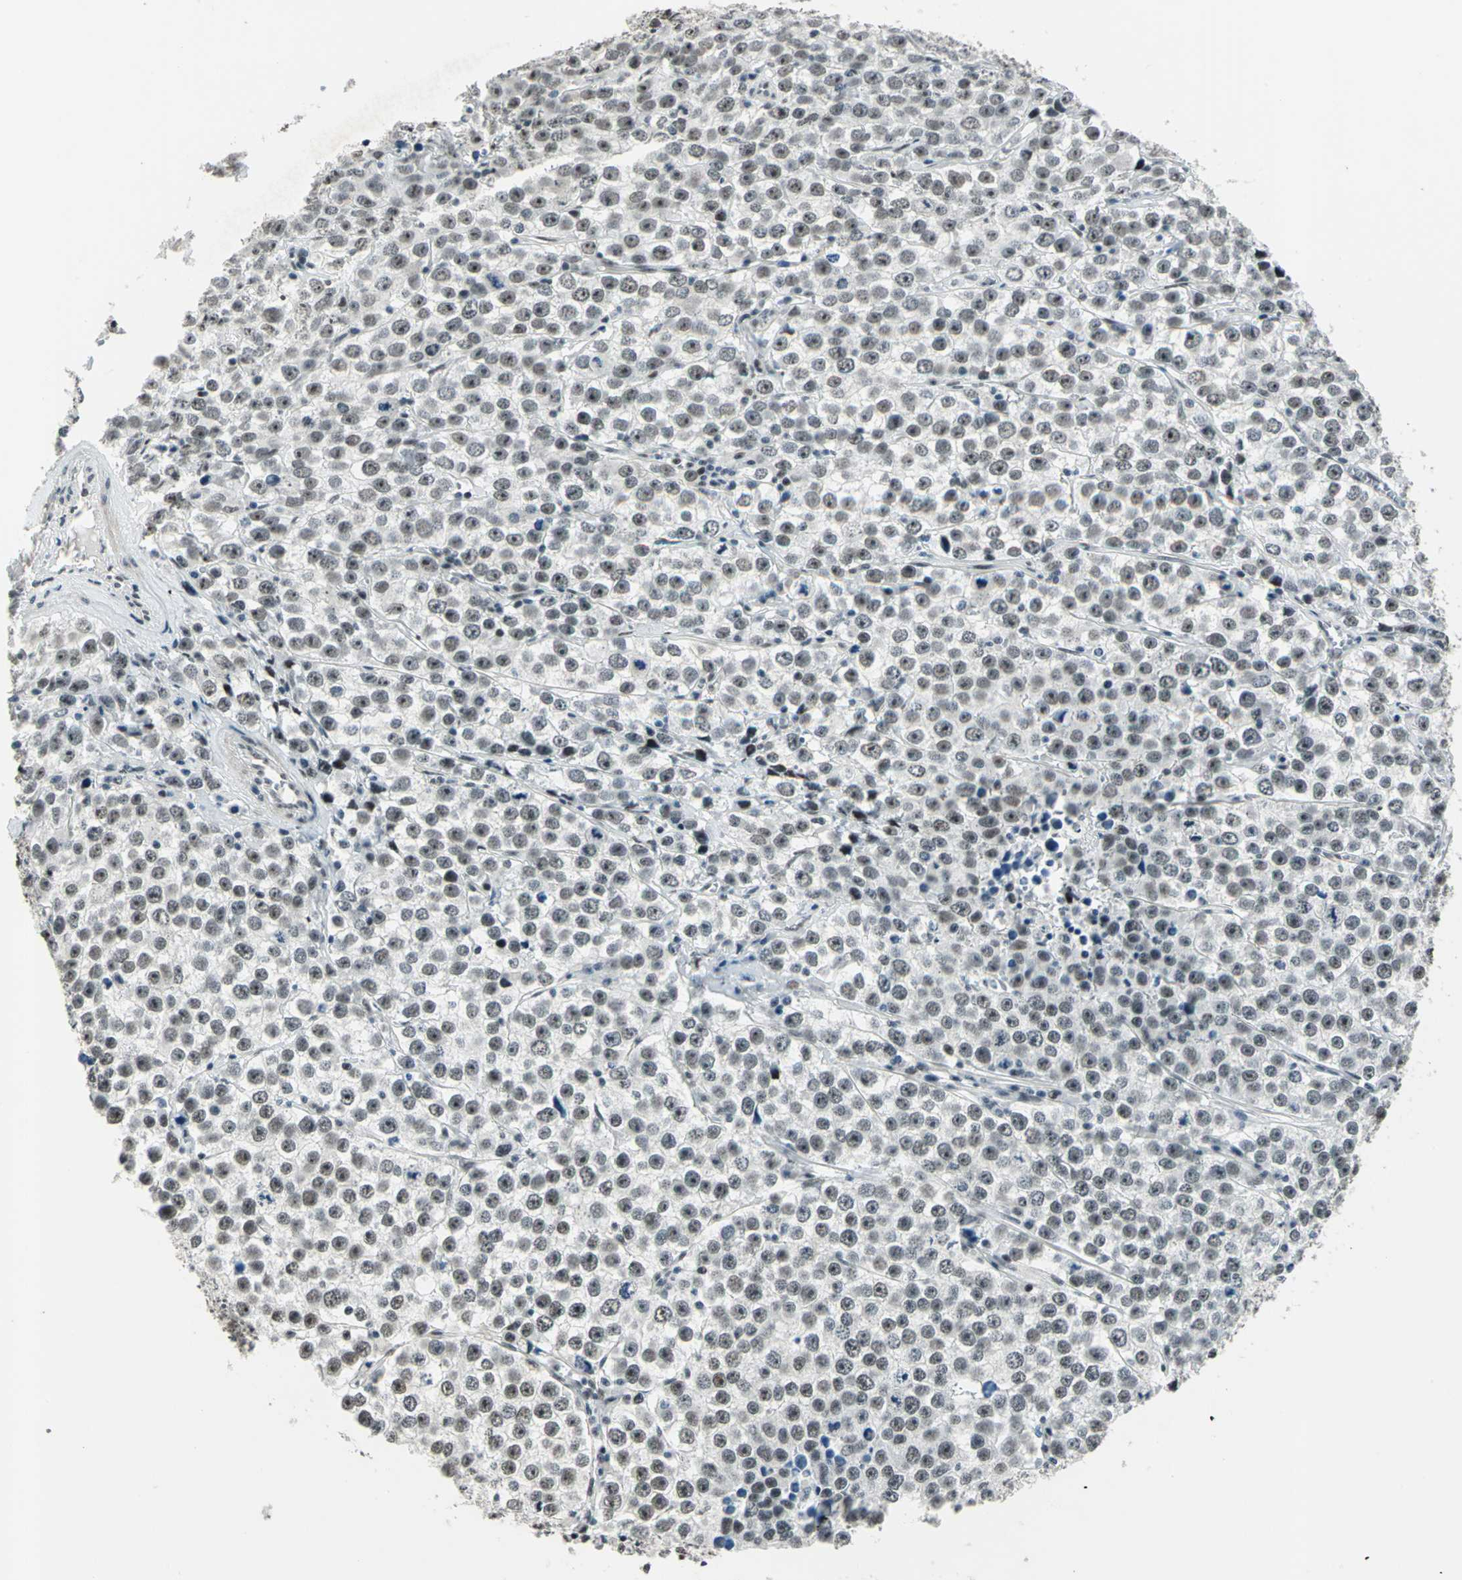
{"staining": {"intensity": "weak", "quantity": ">75%", "location": "nuclear"}, "tissue": "testis cancer", "cell_type": "Tumor cells", "image_type": "cancer", "snomed": [{"axis": "morphology", "description": "Seminoma, NOS"}, {"axis": "morphology", "description": "Carcinoma, Embryonal, NOS"}, {"axis": "topography", "description": "Testis"}], "caption": "Weak nuclear protein positivity is present in about >75% of tumor cells in testis cancer. (Brightfield microscopy of DAB IHC at high magnification).", "gene": "KAT6B", "patient": {"sex": "male", "age": 52}}